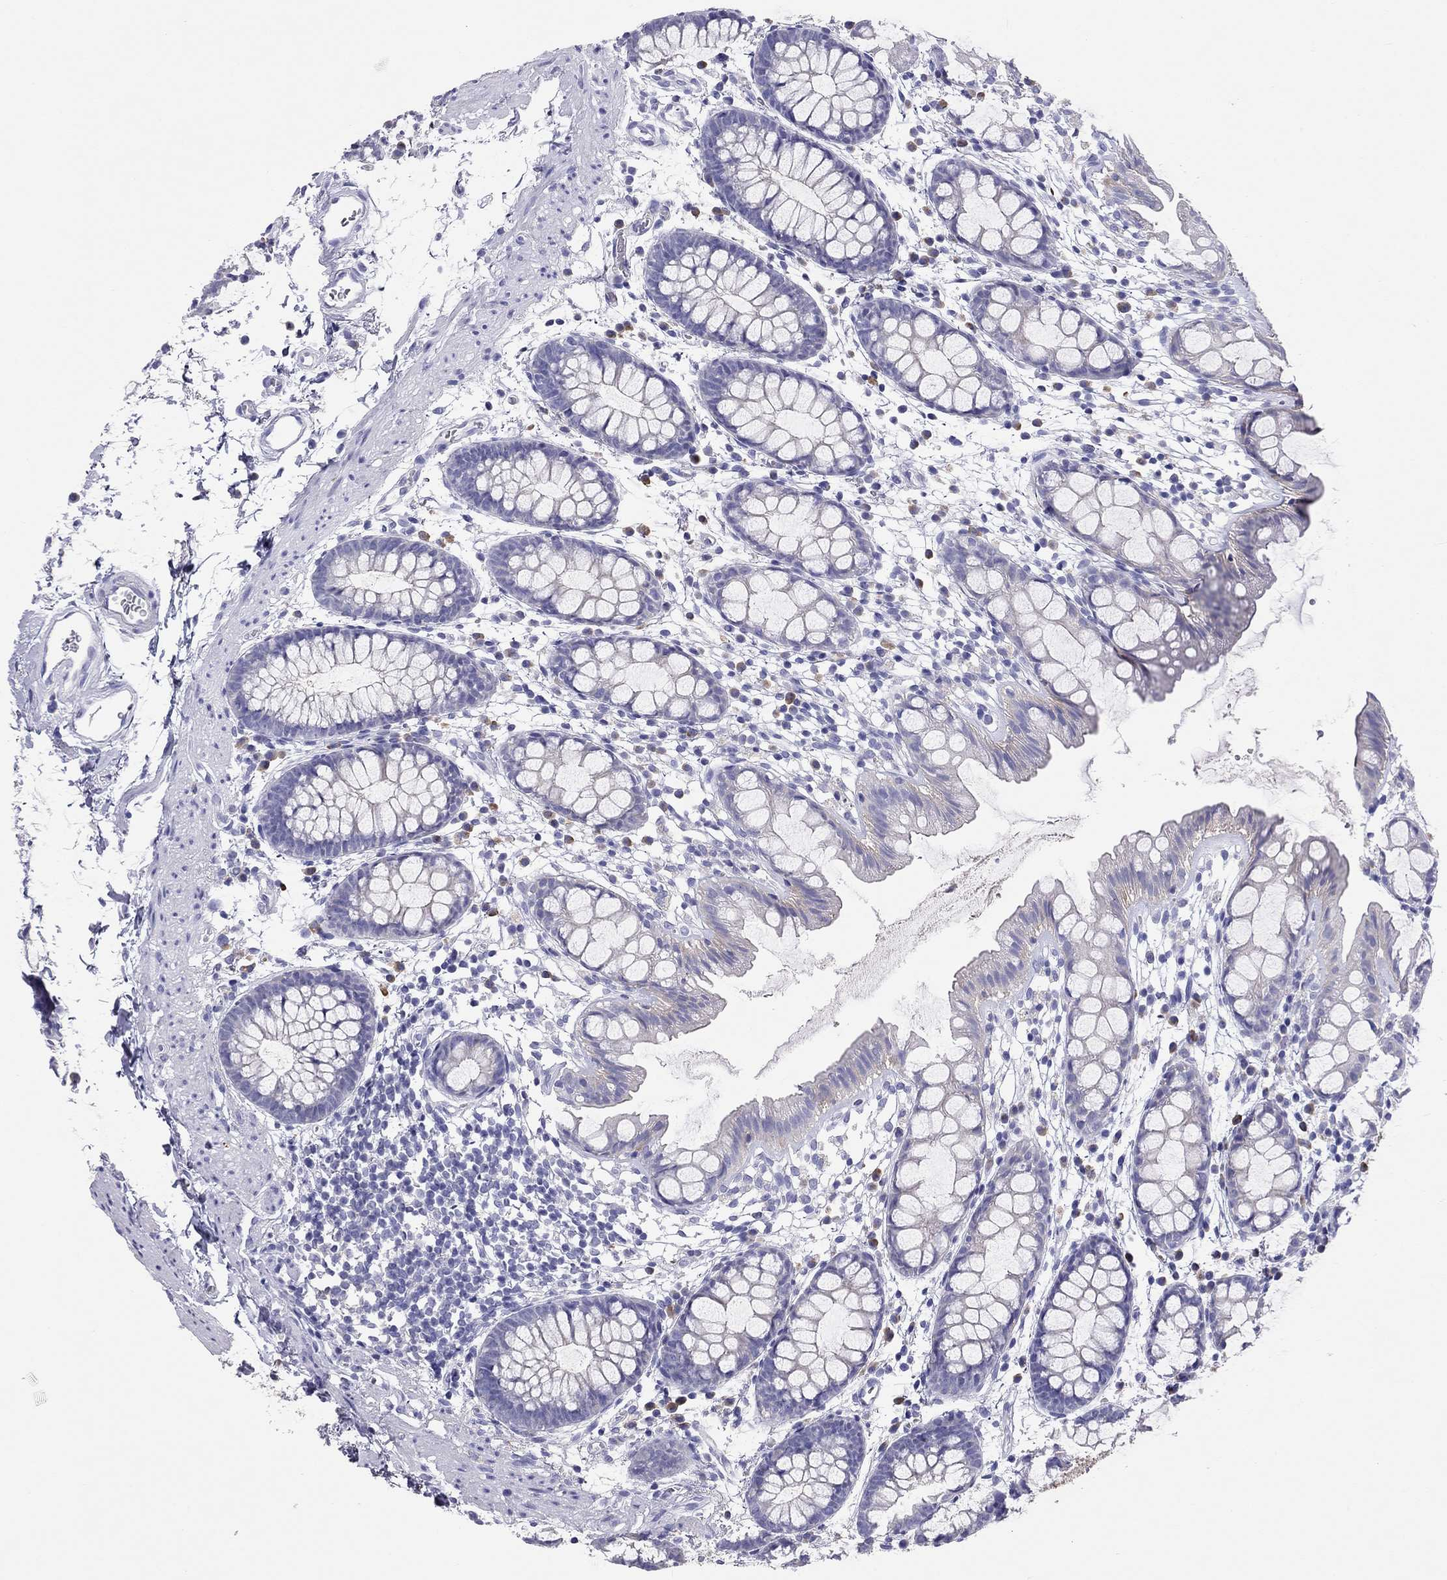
{"staining": {"intensity": "negative", "quantity": "none", "location": "none"}, "tissue": "rectum", "cell_type": "Glandular cells", "image_type": "normal", "snomed": [{"axis": "morphology", "description": "Normal tissue, NOS"}, {"axis": "topography", "description": "Rectum"}], "caption": "High power microscopy image of an immunohistochemistry histopathology image of benign rectum, revealing no significant expression in glandular cells.", "gene": "CALHM1", "patient": {"sex": "male", "age": 57}}